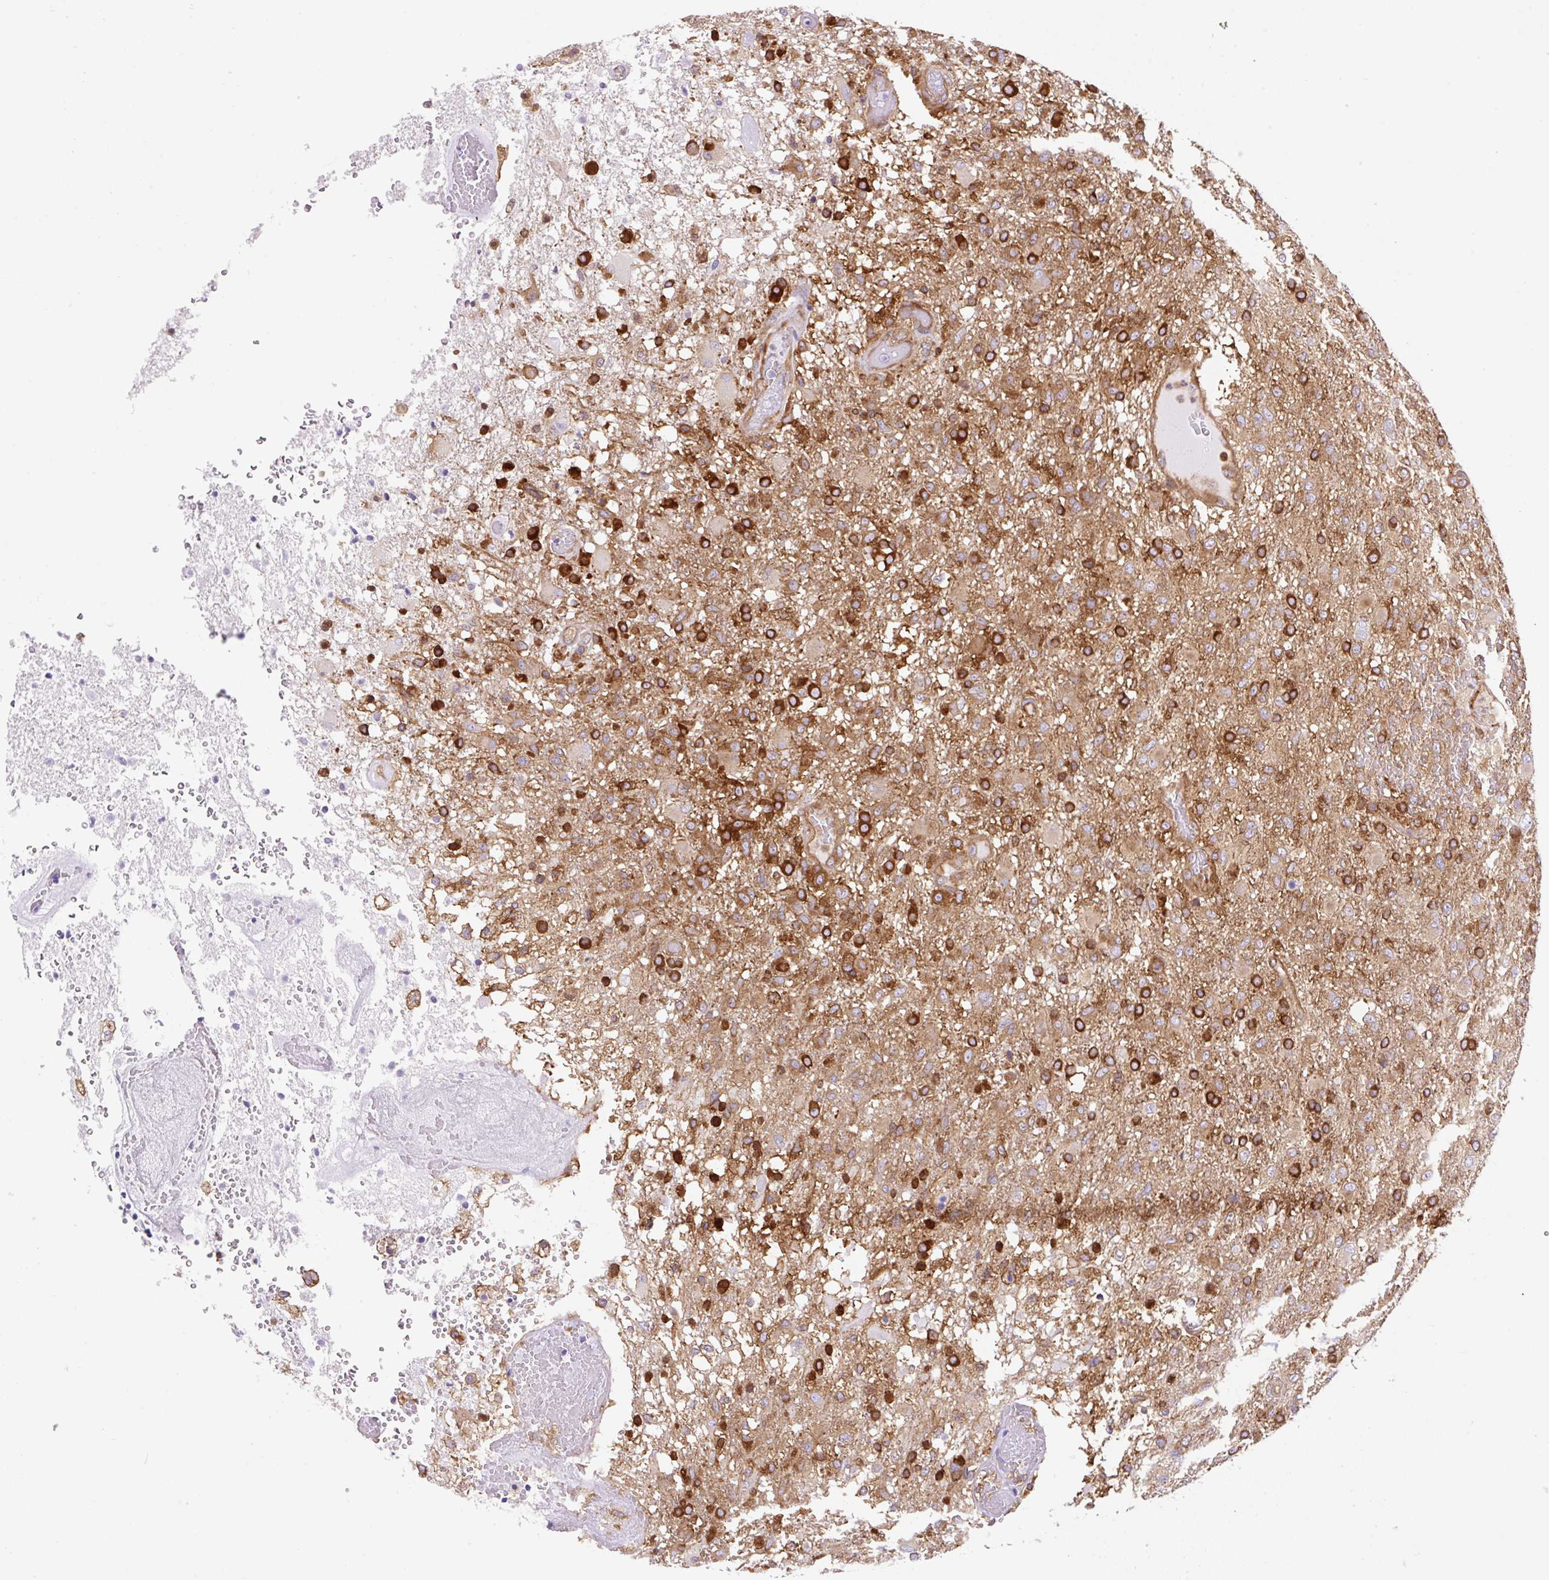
{"staining": {"intensity": "strong", "quantity": ">75%", "location": "cytoplasmic/membranous"}, "tissue": "glioma", "cell_type": "Tumor cells", "image_type": "cancer", "snomed": [{"axis": "morphology", "description": "Glioma, malignant, High grade"}, {"axis": "topography", "description": "Brain"}], "caption": "This photomicrograph demonstrates immunohistochemistry (IHC) staining of glioma, with high strong cytoplasmic/membranous expression in approximately >75% of tumor cells.", "gene": "DNM2", "patient": {"sex": "female", "age": 74}}